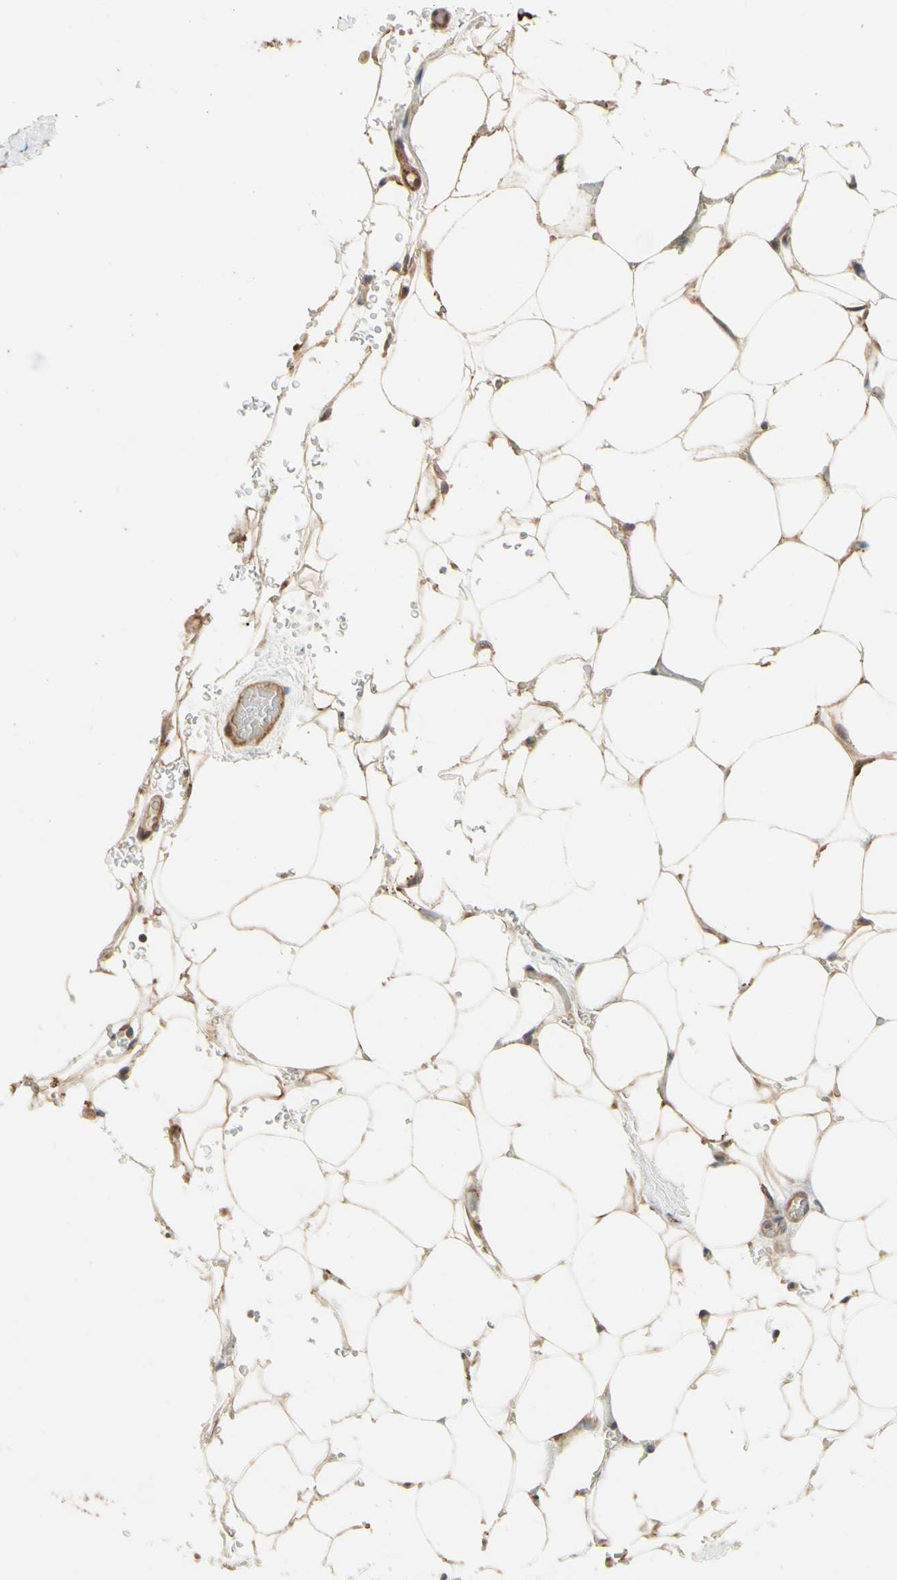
{"staining": {"intensity": "moderate", "quantity": ">75%", "location": "cytoplasmic/membranous"}, "tissue": "adipose tissue", "cell_type": "Adipocytes", "image_type": "normal", "snomed": [{"axis": "morphology", "description": "Normal tissue, NOS"}, {"axis": "topography", "description": "Peripheral nerve tissue"}], "caption": "Immunohistochemical staining of normal adipose tissue reveals moderate cytoplasmic/membranous protein positivity in about >75% of adipocytes.", "gene": "TDRP", "patient": {"sex": "male", "age": 70}}